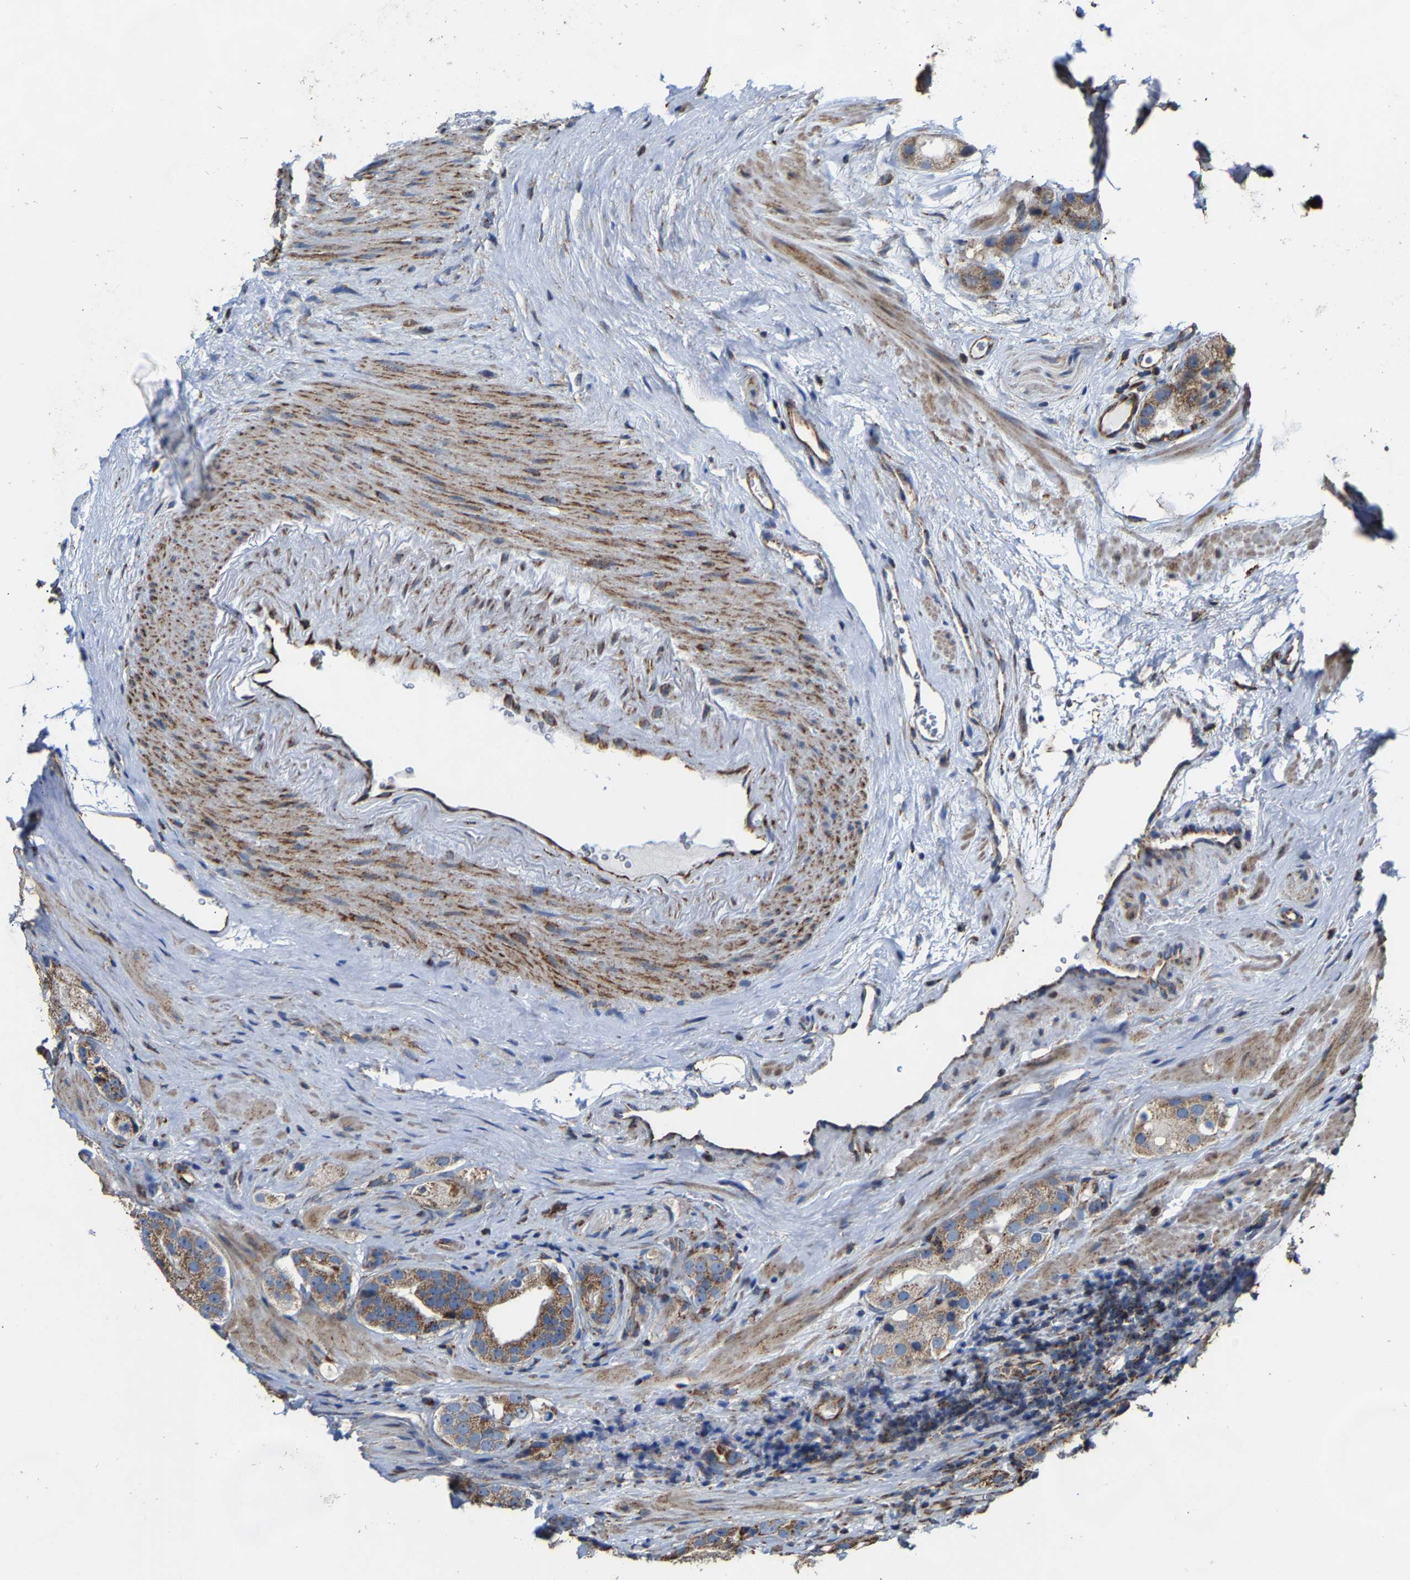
{"staining": {"intensity": "moderate", "quantity": ">75%", "location": "cytoplasmic/membranous"}, "tissue": "prostate cancer", "cell_type": "Tumor cells", "image_type": "cancer", "snomed": [{"axis": "morphology", "description": "Adenocarcinoma, High grade"}, {"axis": "topography", "description": "Prostate"}], "caption": "This photomicrograph displays IHC staining of human high-grade adenocarcinoma (prostate), with medium moderate cytoplasmic/membranous expression in approximately >75% of tumor cells.", "gene": "NDUFV3", "patient": {"sex": "male", "age": 63}}